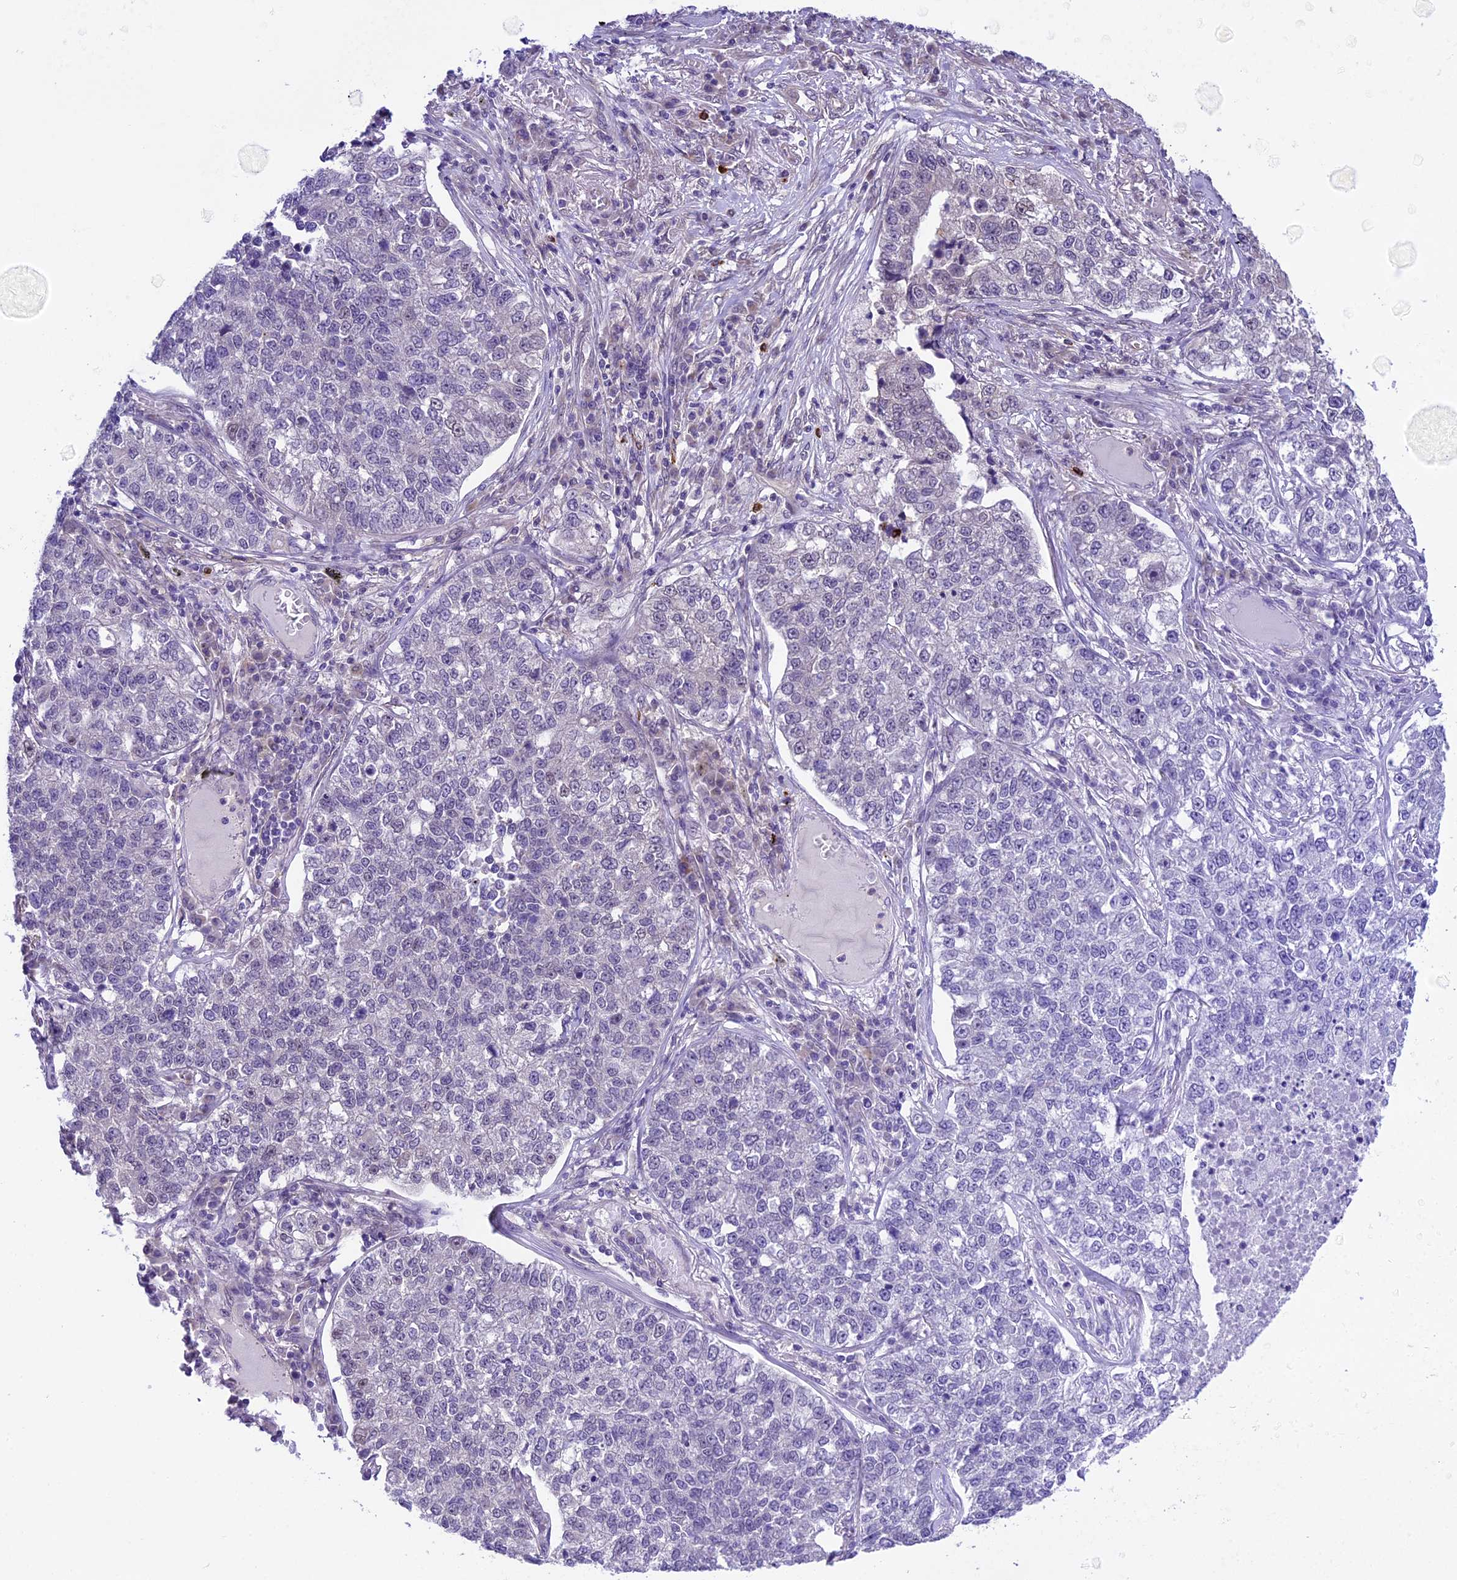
{"staining": {"intensity": "negative", "quantity": "none", "location": "none"}, "tissue": "lung cancer", "cell_type": "Tumor cells", "image_type": "cancer", "snomed": [{"axis": "morphology", "description": "Adenocarcinoma, NOS"}, {"axis": "topography", "description": "Lung"}], "caption": "Adenocarcinoma (lung) stained for a protein using IHC exhibits no staining tumor cells.", "gene": "SPRED1", "patient": {"sex": "male", "age": 49}}